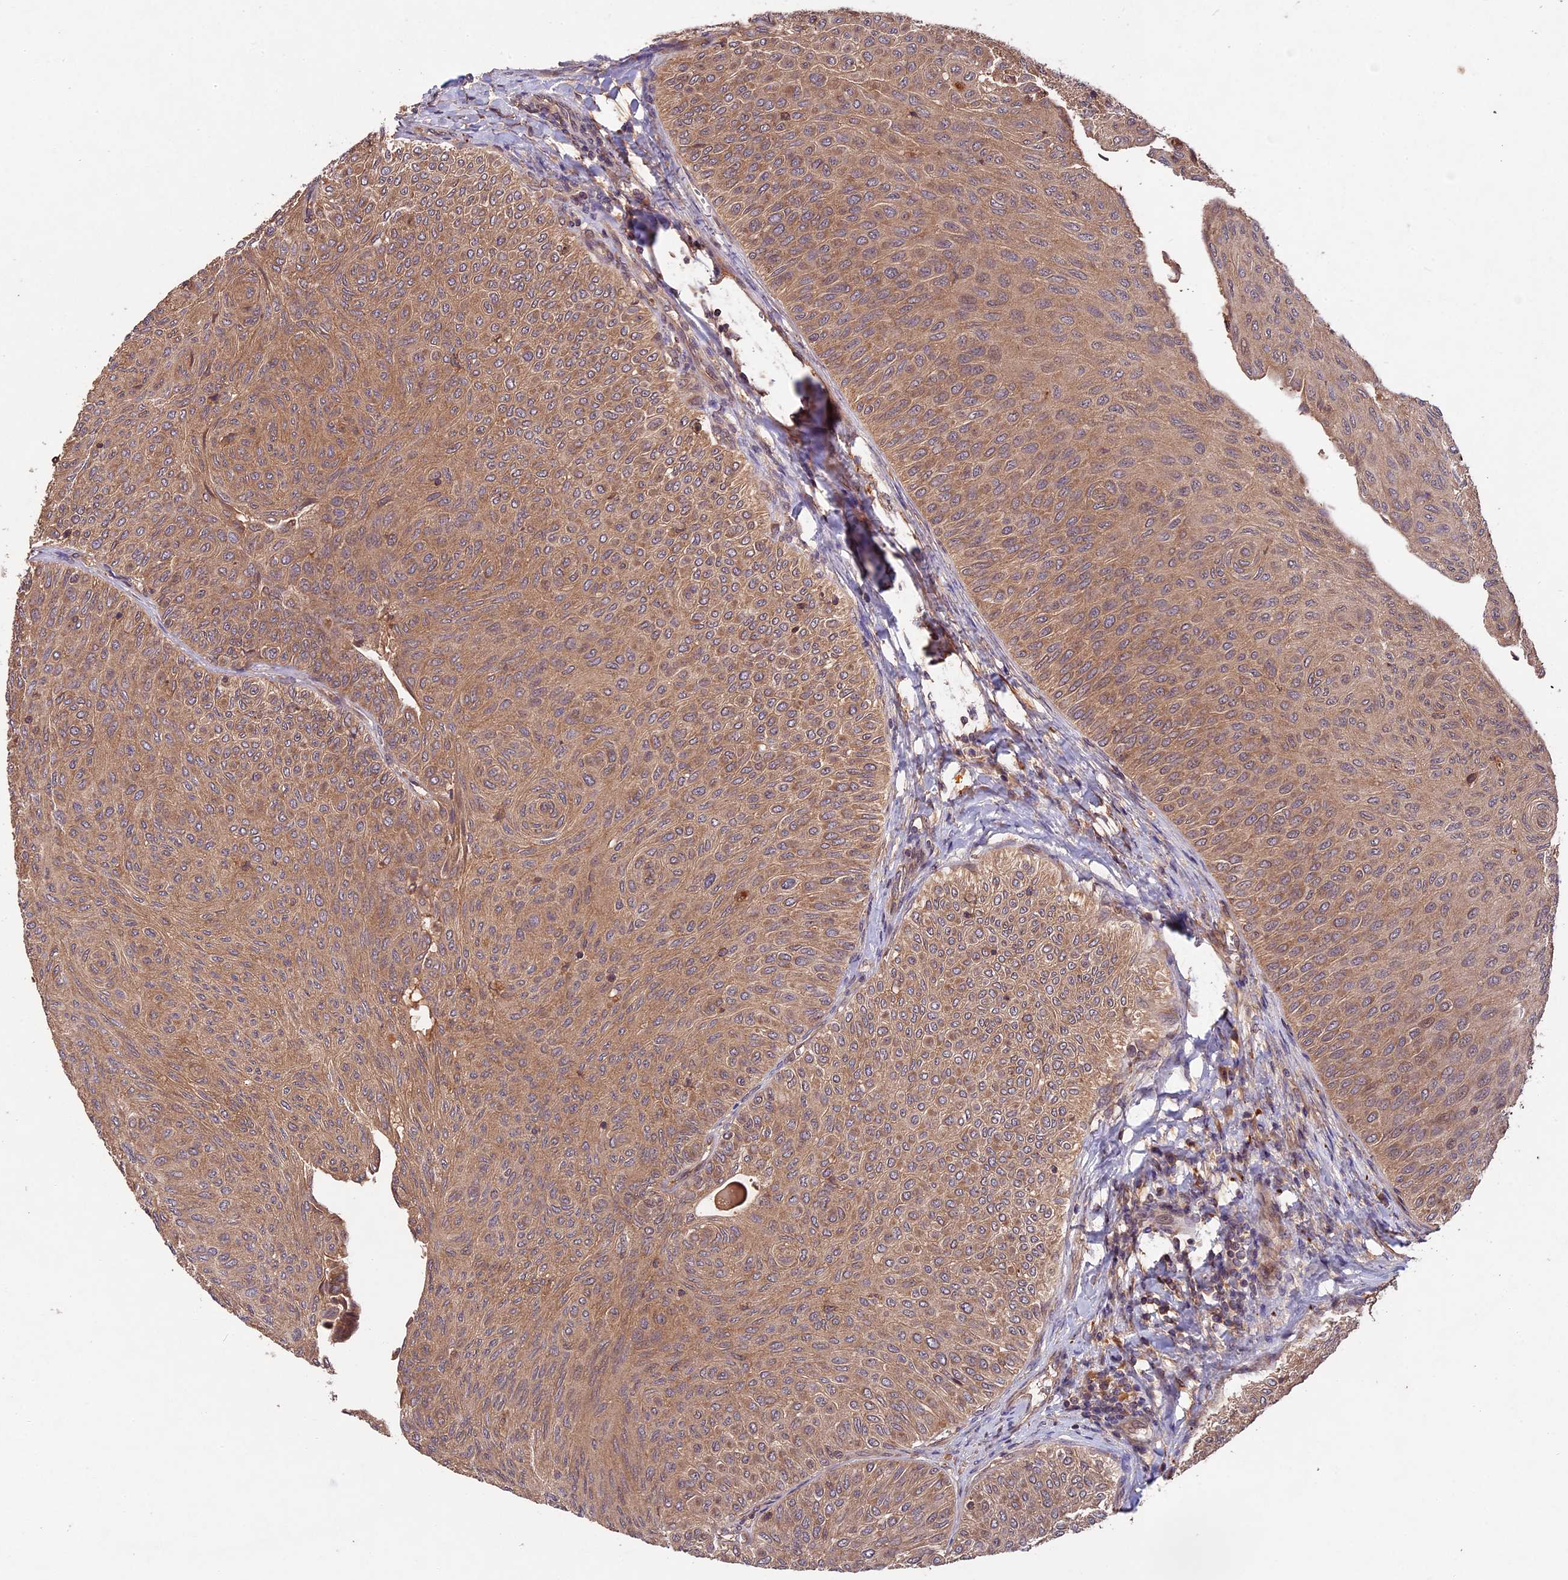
{"staining": {"intensity": "moderate", "quantity": ">75%", "location": "cytoplasmic/membranous"}, "tissue": "urothelial cancer", "cell_type": "Tumor cells", "image_type": "cancer", "snomed": [{"axis": "morphology", "description": "Urothelial carcinoma, Low grade"}, {"axis": "topography", "description": "Urinary bladder"}], "caption": "The image demonstrates staining of urothelial cancer, revealing moderate cytoplasmic/membranous protein positivity (brown color) within tumor cells. (DAB IHC, brown staining for protein, blue staining for nuclei).", "gene": "CHAC1", "patient": {"sex": "male", "age": 78}}